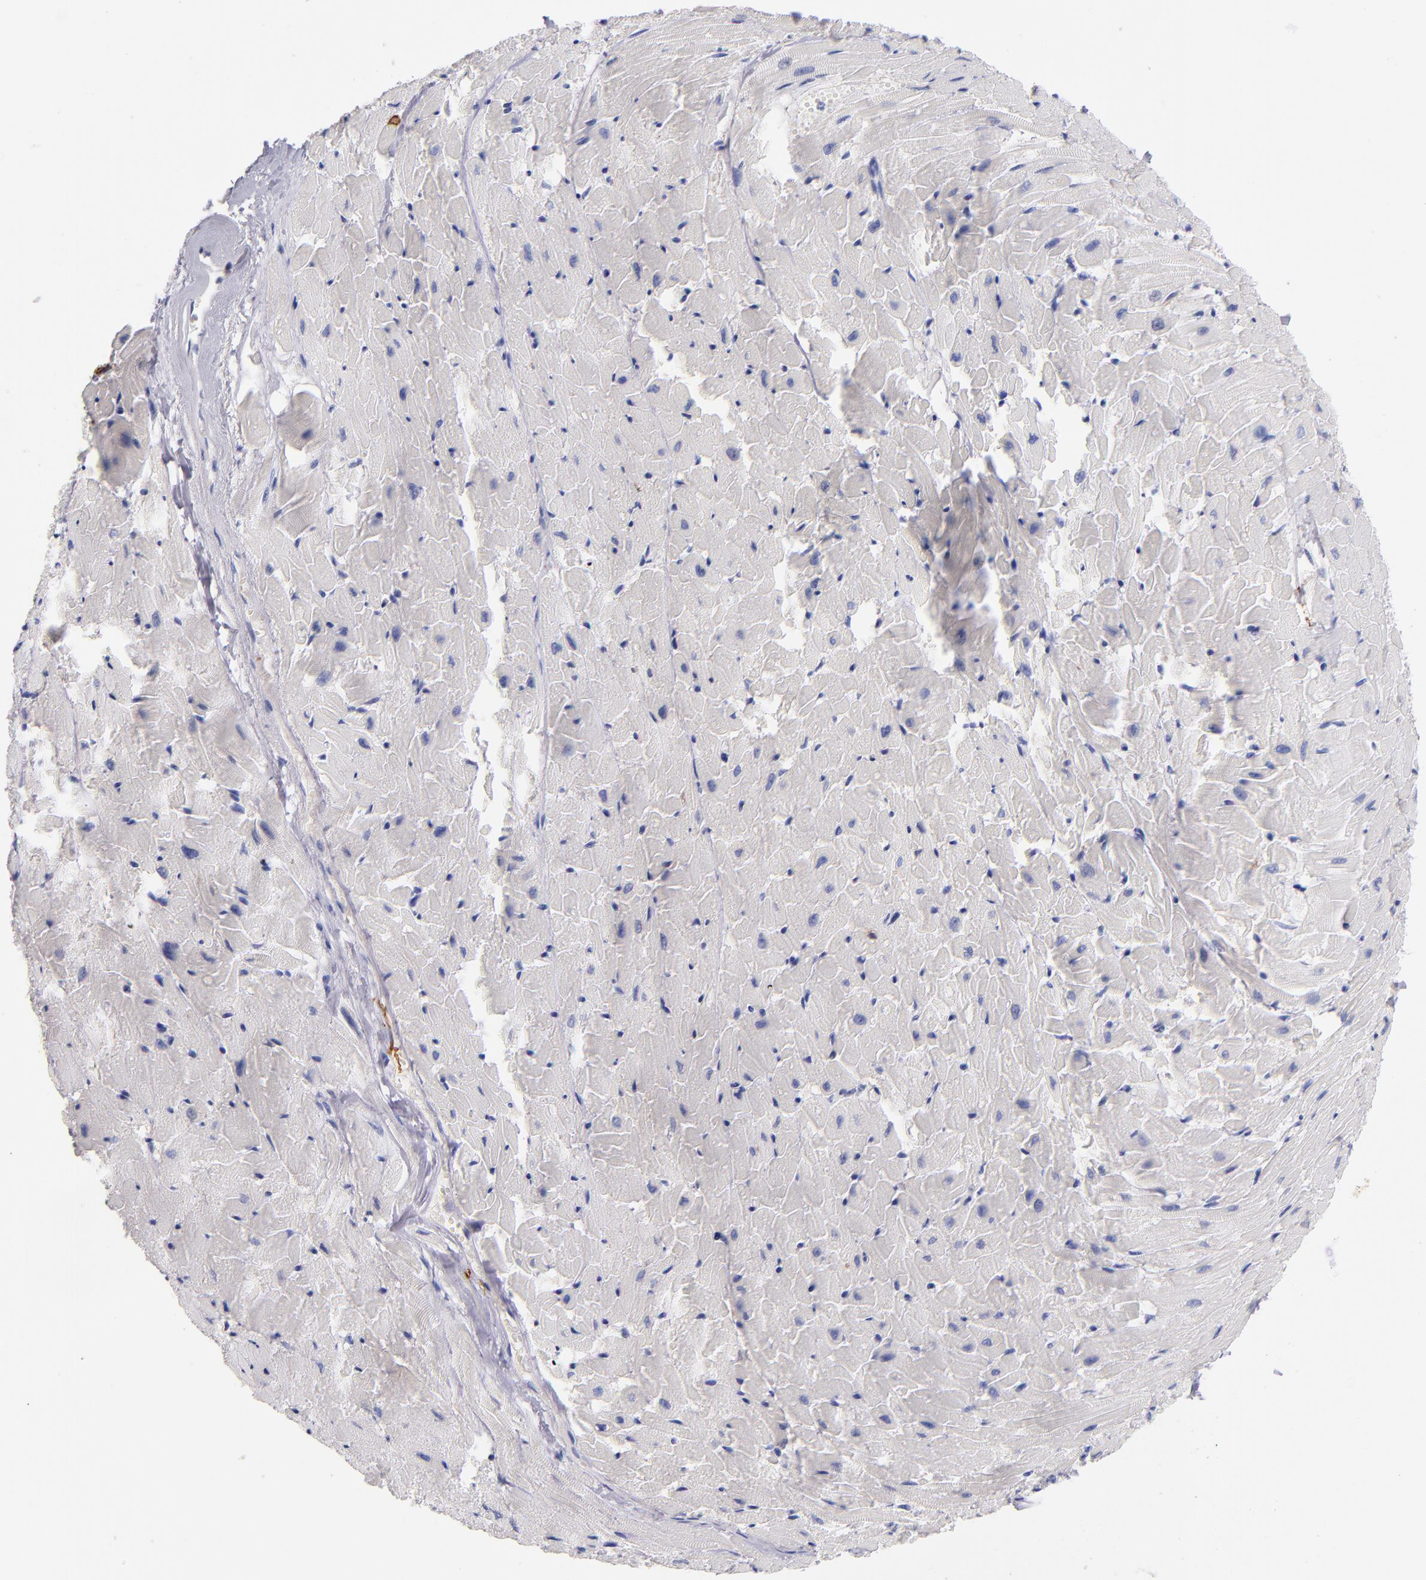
{"staining": {"intensity": "negative", "quantity": "none", "location": "none"}, "tissue": "heart muscle", "cell_type": "Cardiomyocytes", "image_type": "normal", "snomed": [{"axis": "morphology", "description": "Normal tissue, NOS"}, {"axis": "topography", "description": "Heart"}], "caption": "This is an immunohistochemistry photomicrograph of normal heart muscle. There is no positivity in cardiomyocytes.", "gene": "KIT", "patient": {"sex": "female", "age": 19}}